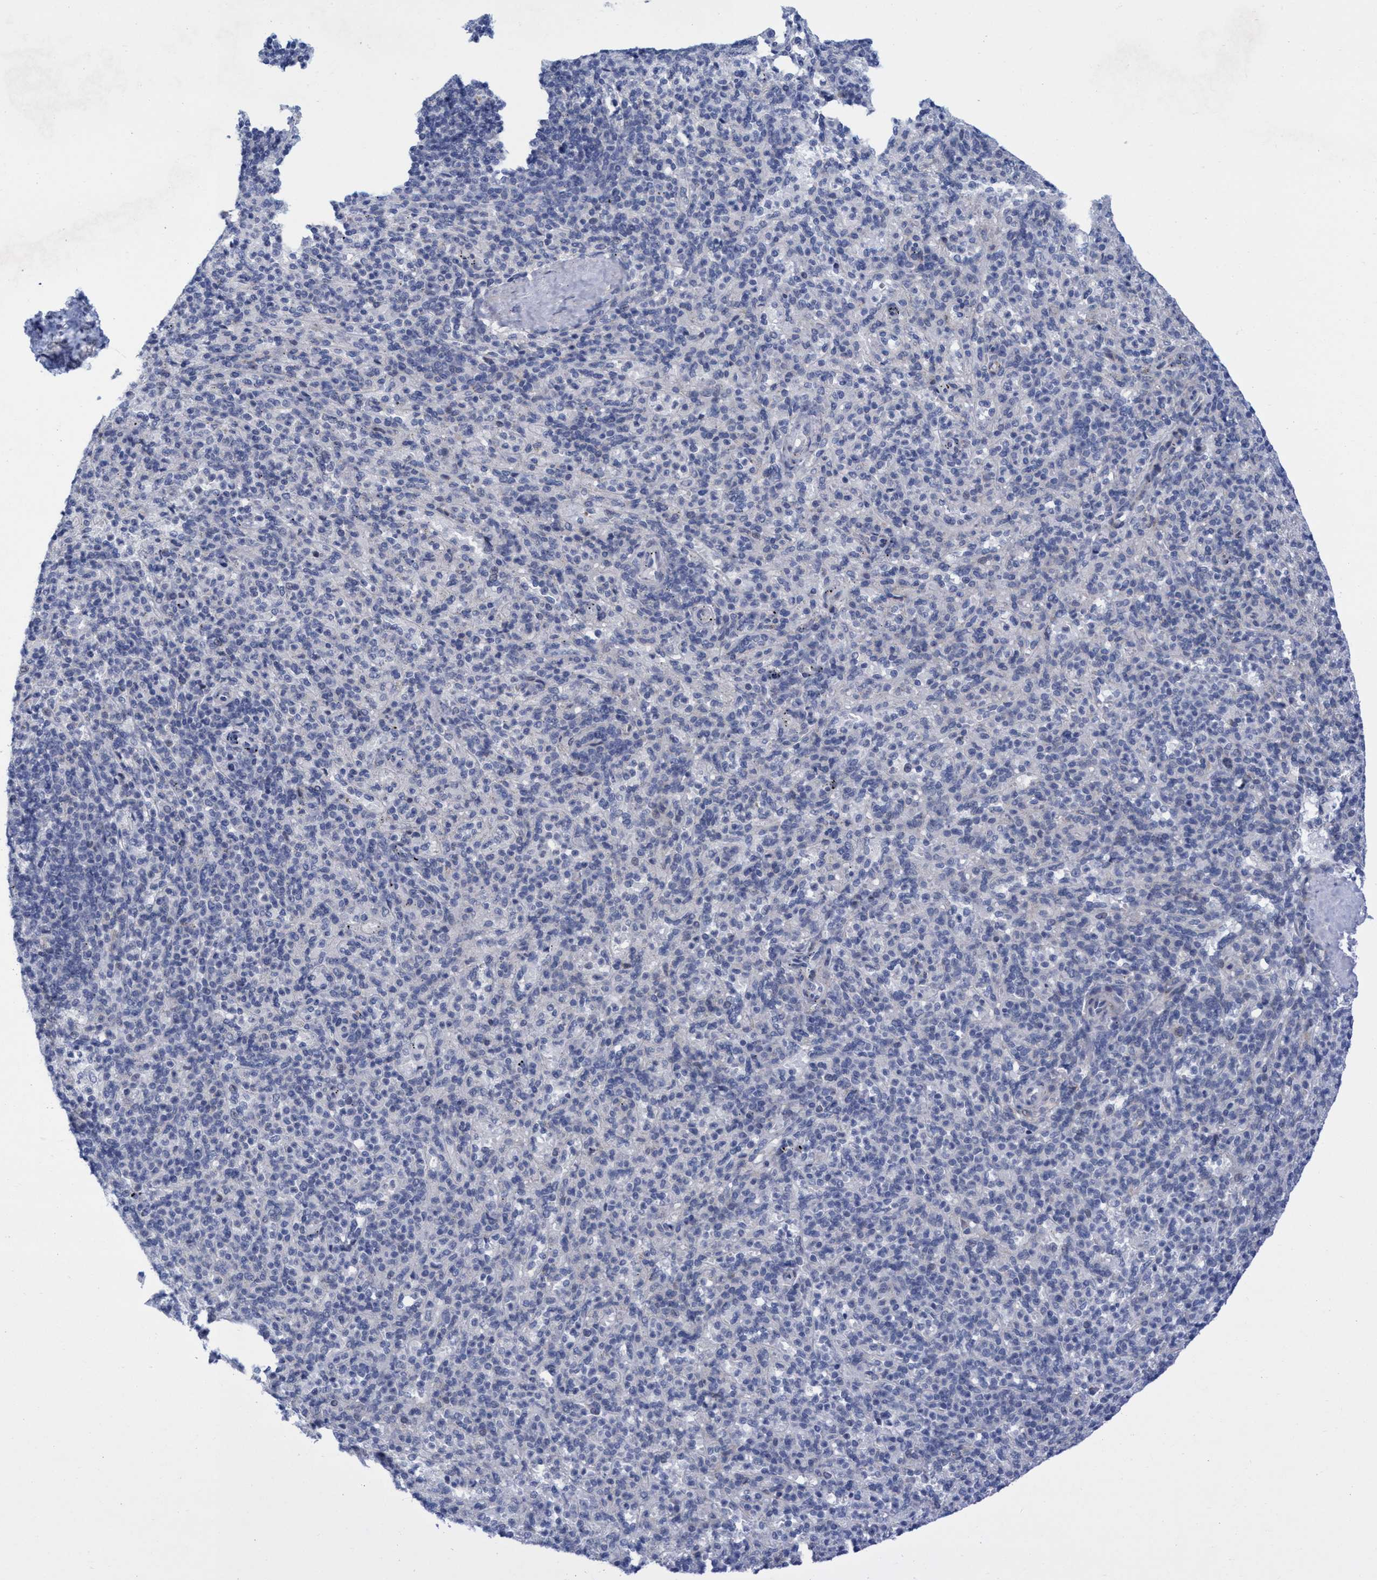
{"staining": {"intensity": "moderate", "quantity": "<25%", "location": "cytoplasmic/membranous"}, "tissue": "spleen", "cell_type": "Cells in red pulp", "image_type": "normal", "snomed": [{"axis": "morphology", "description": "Normal tissue, NOS"}, {"axis": "topography", "description": "Spleen"}], "caption": "A histopathology image showing moderate cytoplasmic/membranous positivity in approximately <25% of cells in red pulp in unremarkable spleen, as visualized by brown immunohistochemical staining.", "gene": "R3HCC1", "patient": {"sex": "male", "age": 36}}